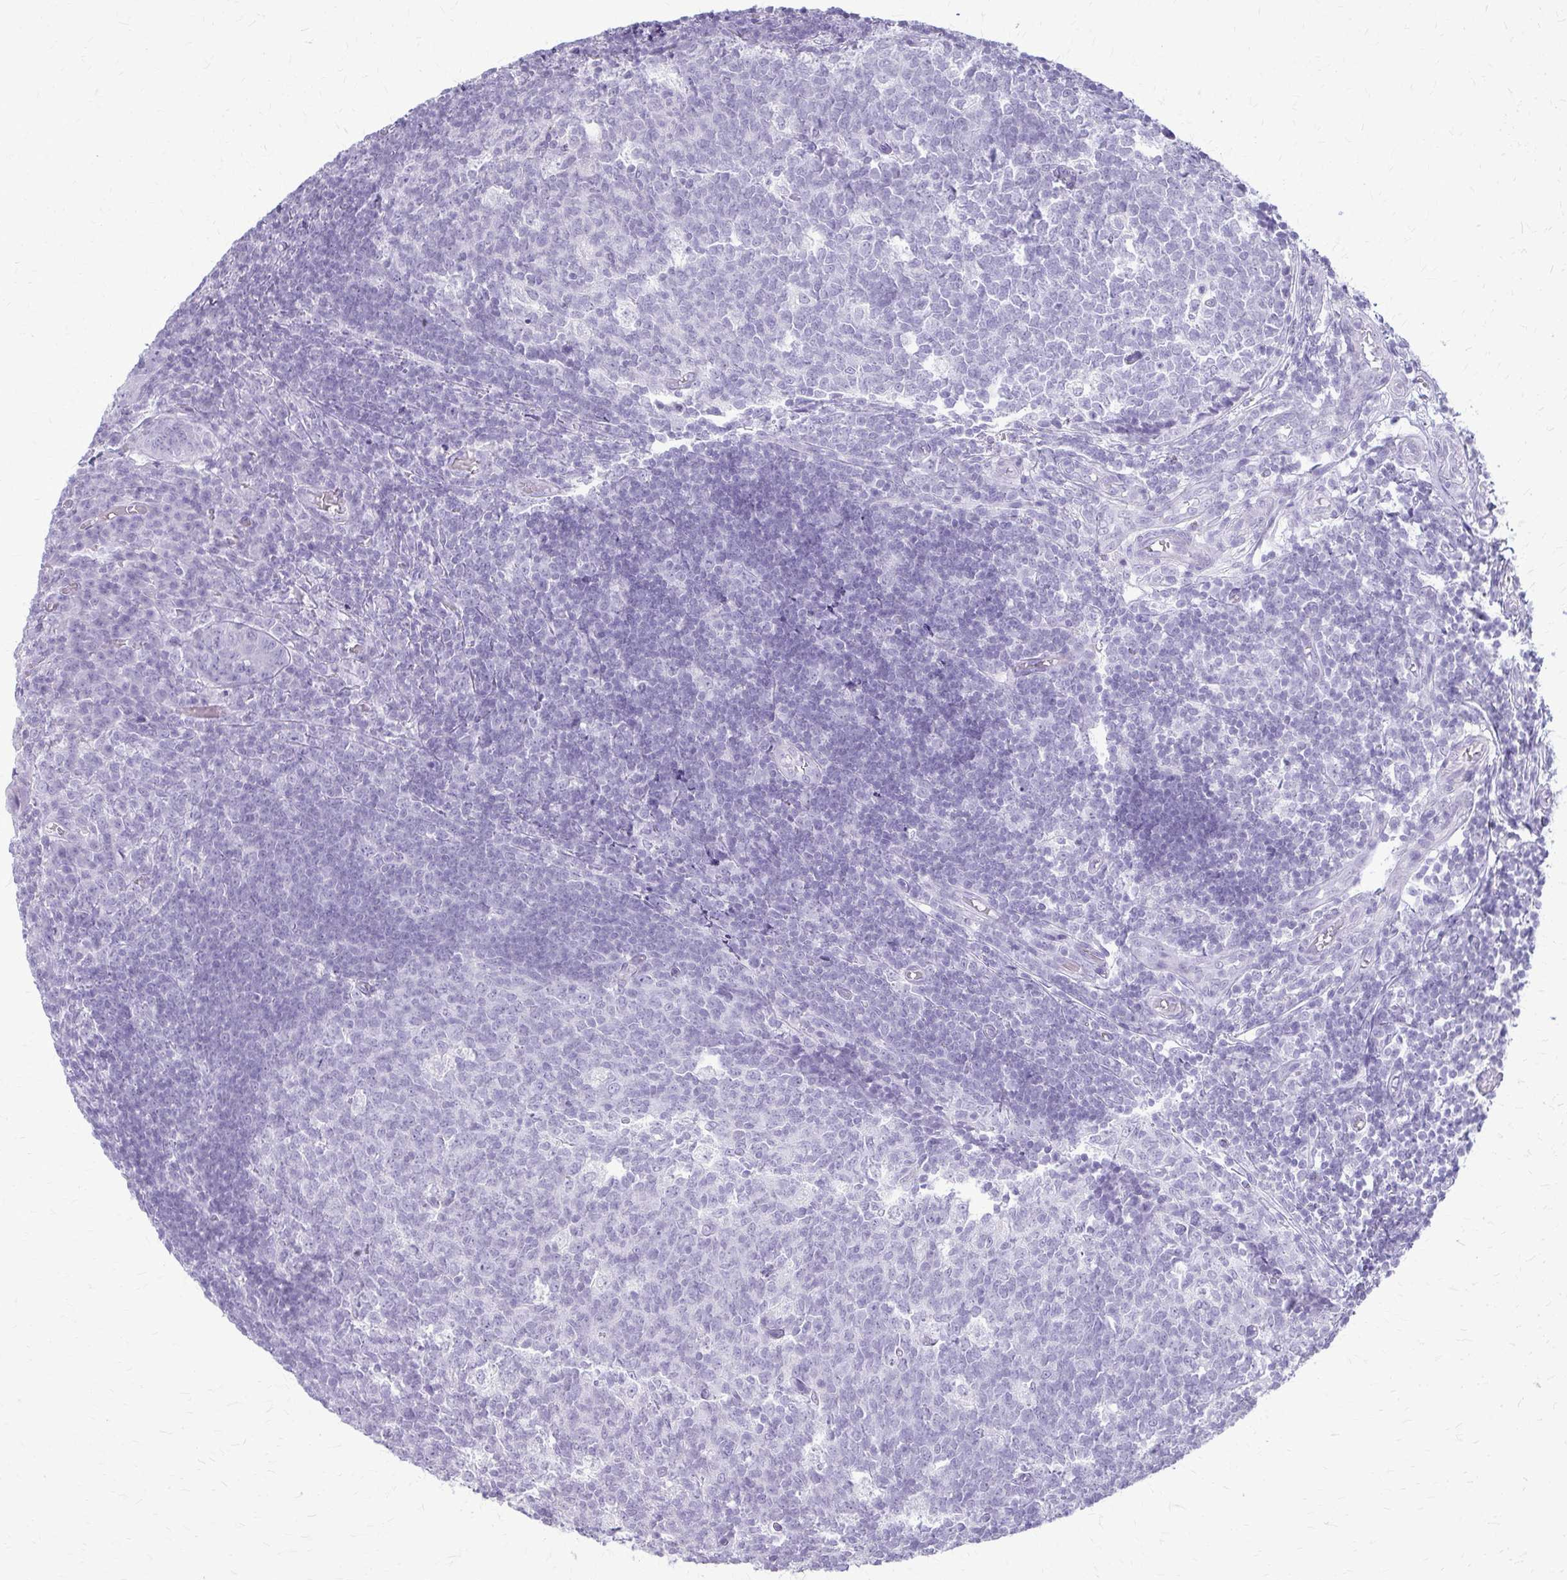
{"staining": {"intensity": "negative", "quantity": "none", "location": "none"}, "tissue": "appendix", "cell_type": "Glandular cells", "image_type": "normal", "snomed": [{"axis": "morphology", "description": "Normal tissue, NOS"}, {"axis": "topography", "description": "Appendix"}], "caption": "Immunohistochemical staining of normal human appendix displays no significant expression in glandular cells. (Brightfield microscopy of DAB (3,3'-diaminobenzidine) immunohistochemistry at high magnification).", "gene": "KRT5", "patient": {"sex": "male", "age": 18}}